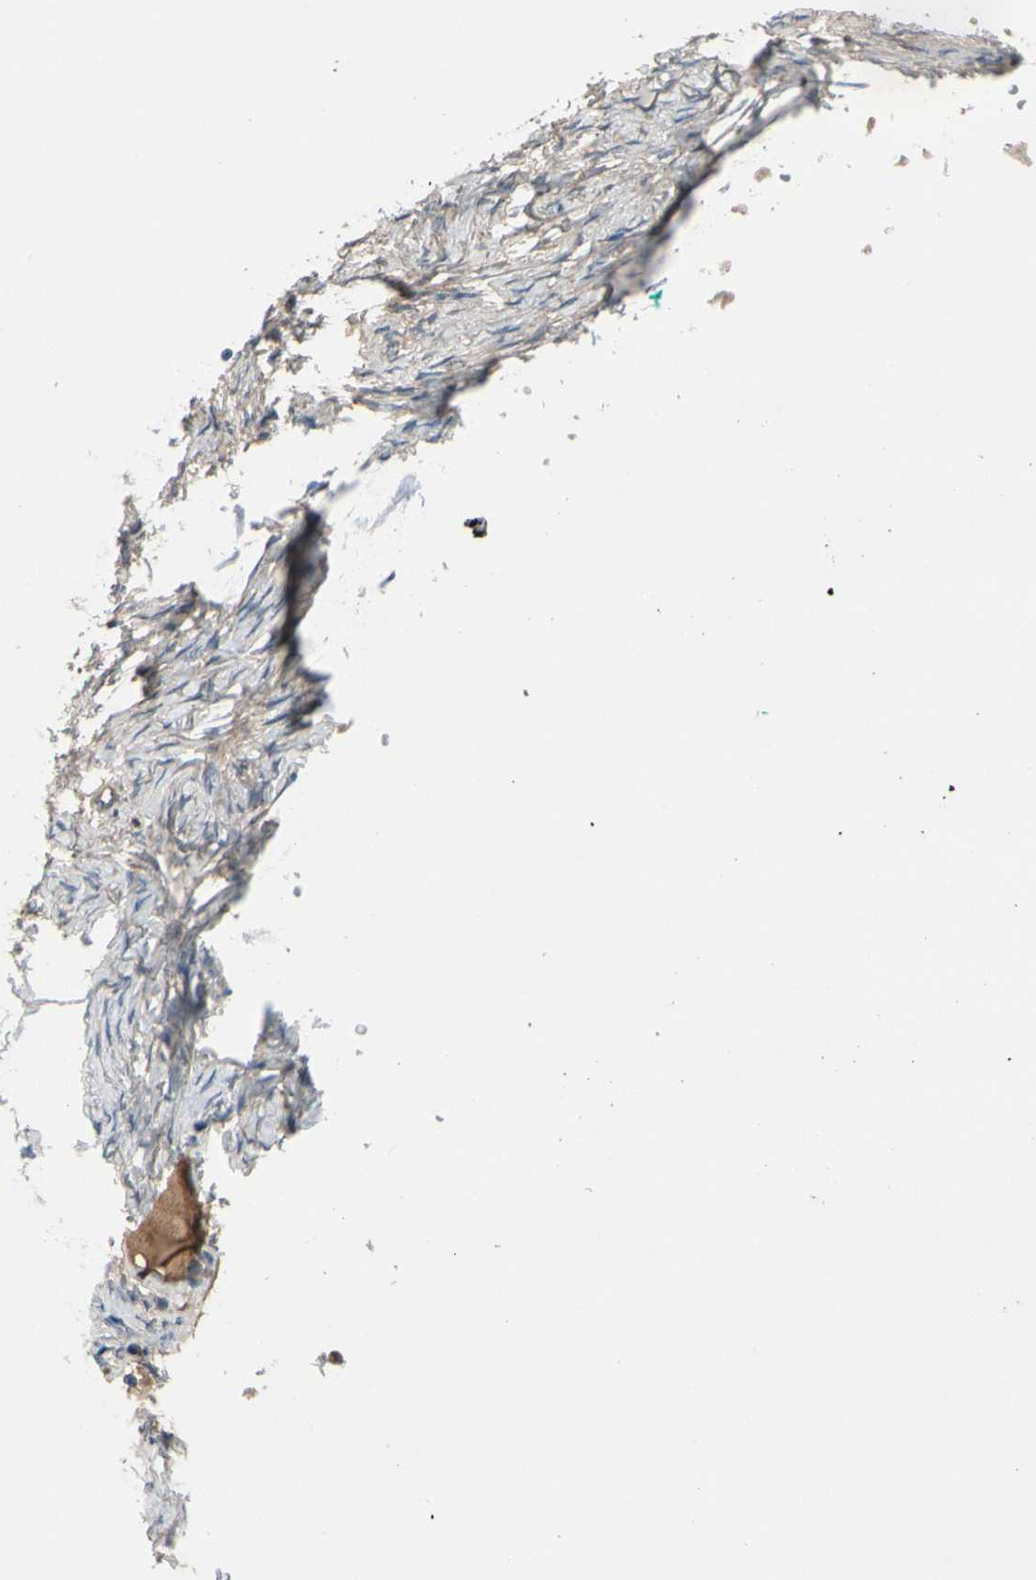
{"staining": {"intensity": "weak", "quantity": ">75%", "location": "cytoplasmic/membranous"}, "tissue": "ovarian cancer", "cell_type": "Tumor cells", "image_type": "cancer", "snomed": [{"axis": "morphology", "description": "Cystadenocarcinoma, serous, NOS"}, {"axis": "topography", "description": "Ovary"}], "caption": "This histopathology image reveals immunohistochemistry staining of serous cystadenocarcinoma (ovarian), with low weak cytoplasmic/membranous staining in about >75% of tumor cells.", "gene": "ICAM5", "patient": {"sex": "female", "age": 82}}